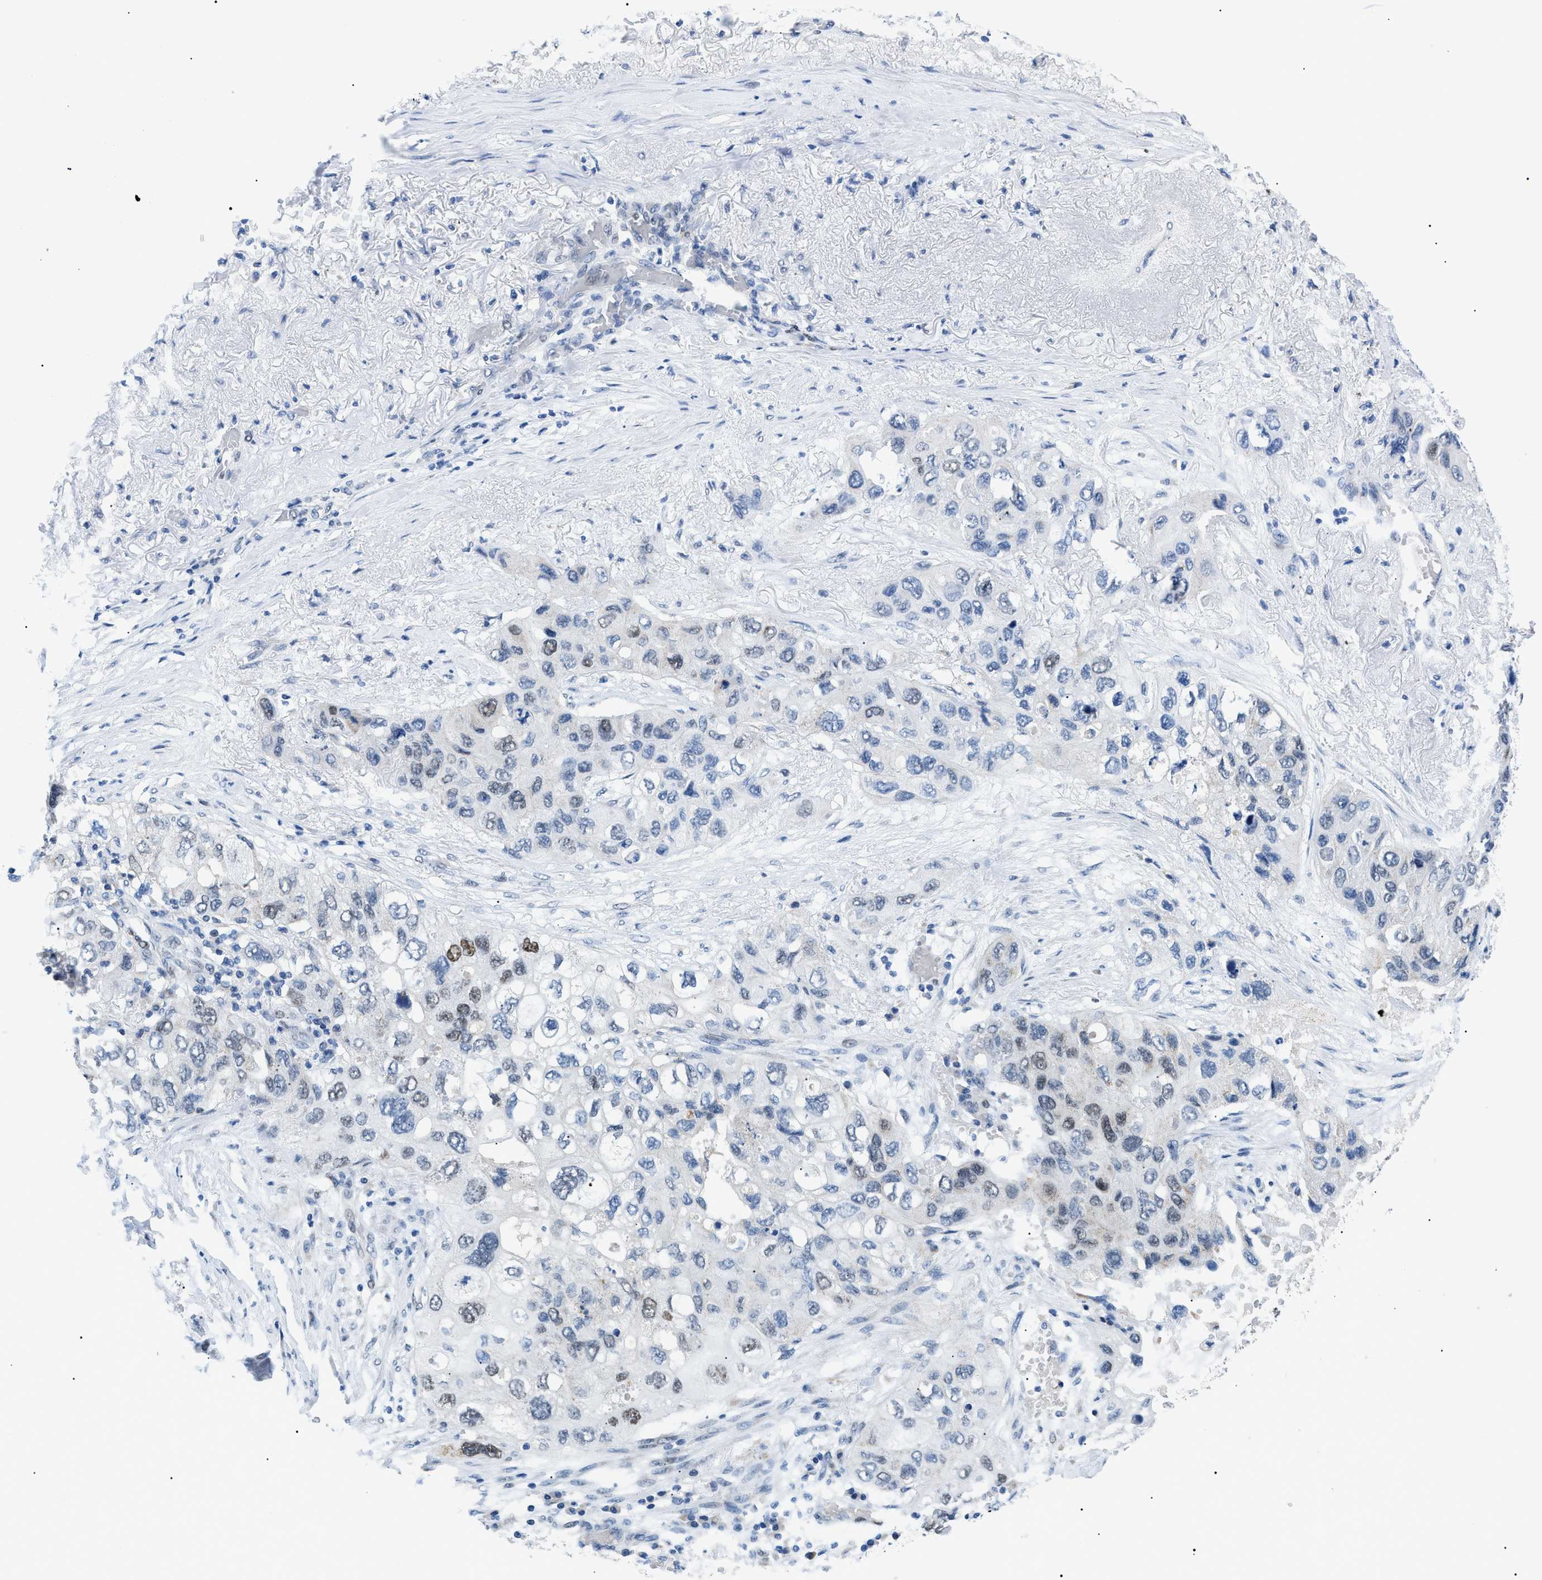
{"staining": {"intensity": "weak", "quantity": "<25%", "location": "nuclear"}, "tissue": "lung cancer", "cell_type": "Tumor cells", "image_type": "cancer", "snomed": [{"axis": "morphology", "description": "Squamous cell carcinoma, NOS"}, {"axis": "topography", "description": "Lung"}], "caption": "Lung cancer (squamous cell carcinoma) stained for a protein using immunohistochemistry displays no expression tumor cells.", "gene": "SMARCC1", "patient": {"sex": "female", "age": 73}}